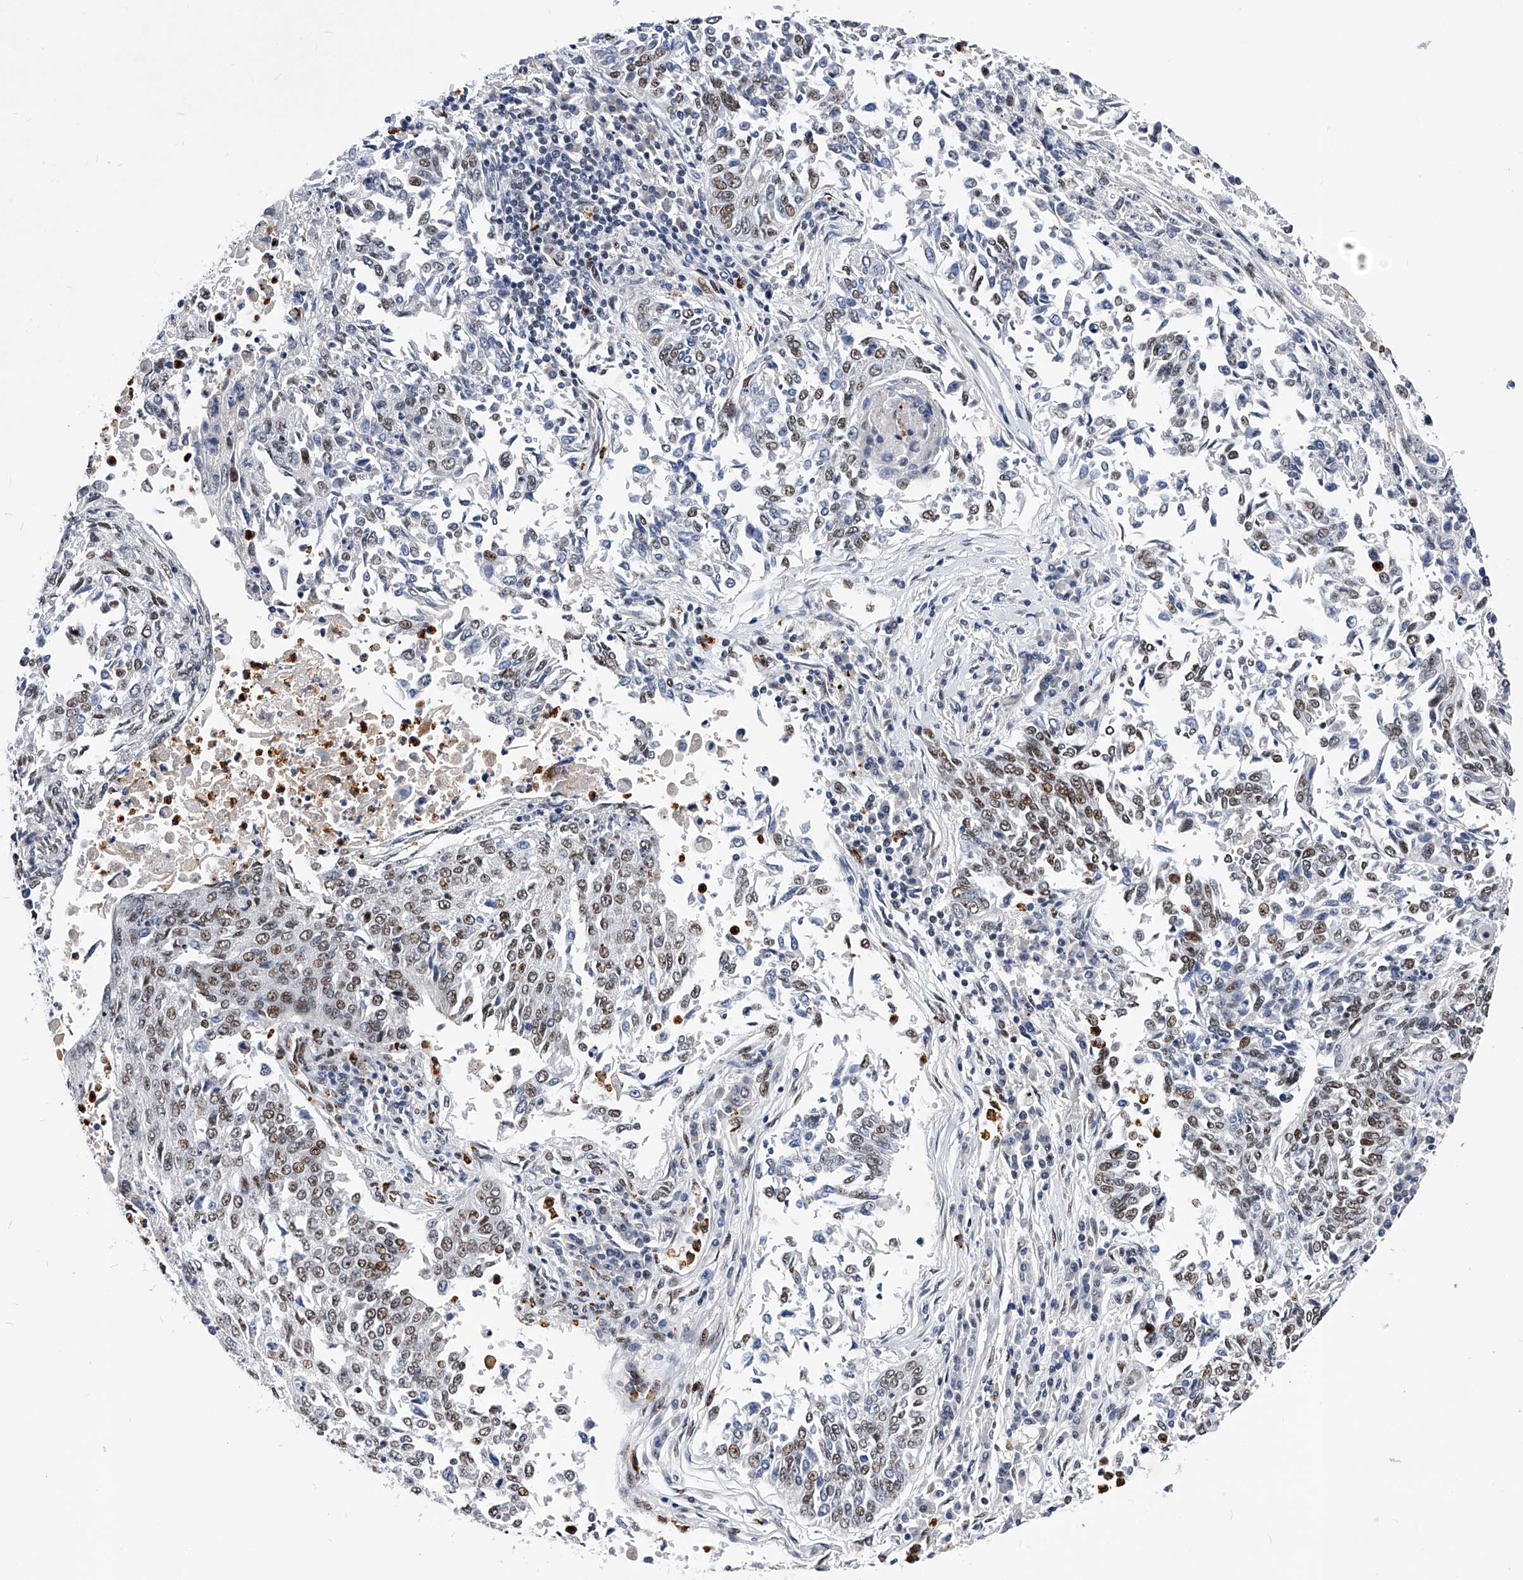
{"staining": {"intensity": "moderate", "quantity": ">75%", "location": "nuclear"}, "tissue": "lung cancer", "cell_type": "Tumor cells", "image_type": "cancer", "snomed": [{"axis": "morphology", "description": "Normal tissue, NOS"}, {"axis": "morphology", "description": "Squamous cell carcinoma, NOS"}, {"axis": "topography", "description": "Cartilage tissue"}, {"axis": "topography", "description": "Bronchus"}, {"axis": "topography", "description": "Lung"}, {"axis": "topography", "description": "Peripheral nerve tissue"}], "caption": "Lung squamous cell carcinoma tissue demonstrates moderate nuclear staining in about >75% of tumor cells, visualized by immunohistochemistry.", "gene": "TESK2", "patient": {"sex": "female", "age": 49}}